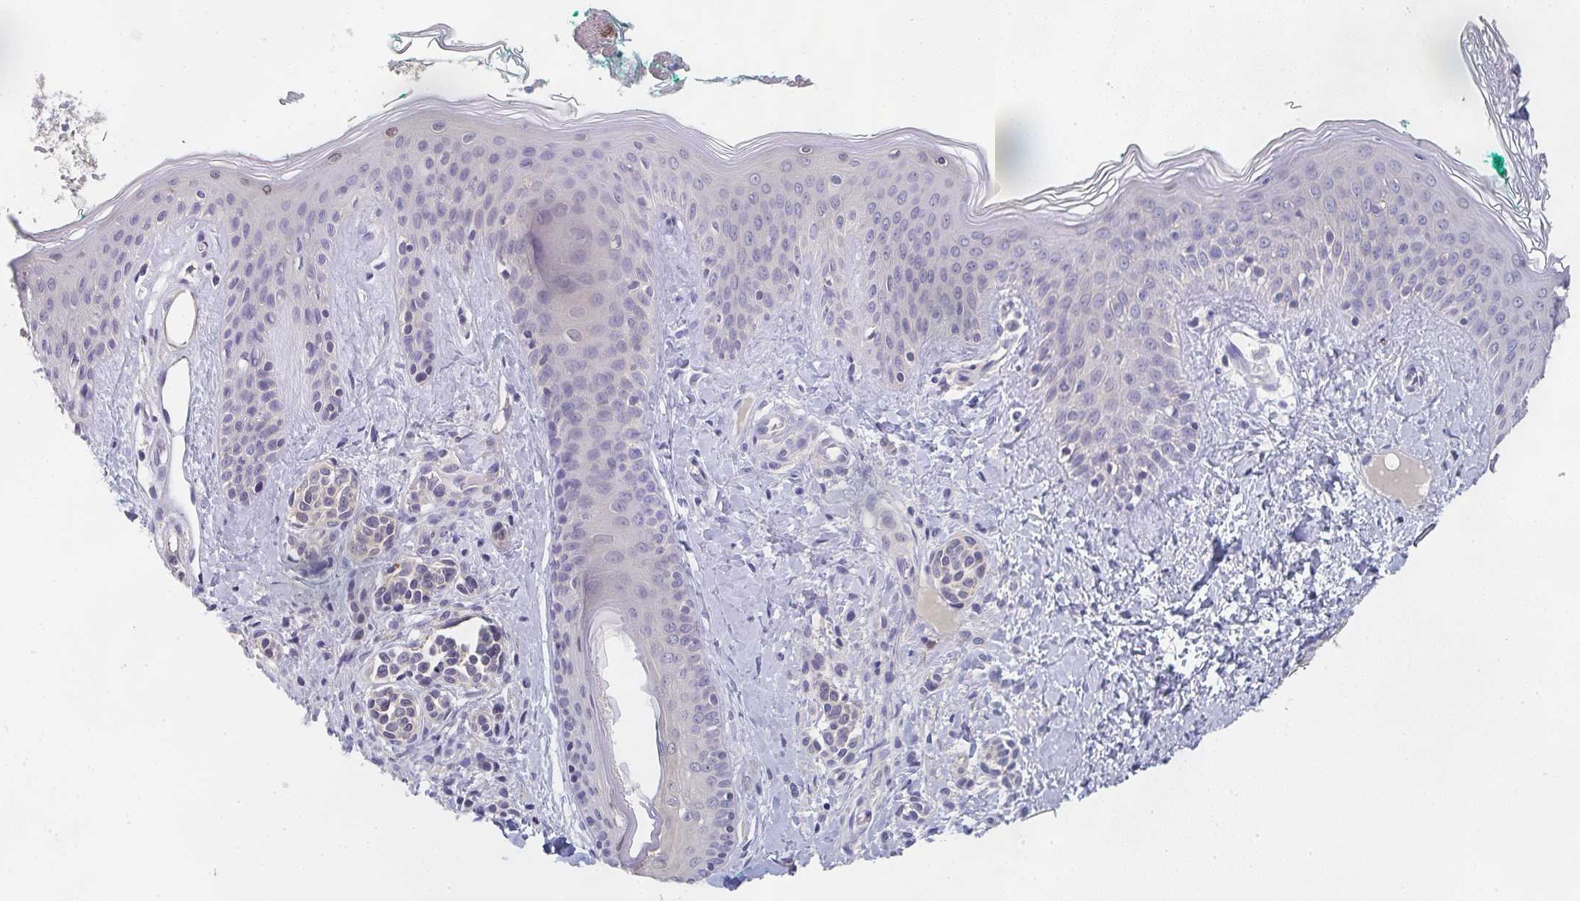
{"staining": {"intensity": "negative", "quantity": "none", "location": "none"}, "tissue": "skin", "cell_type": "Fibroblasts", "image_type": "normal", "snomed": [{"axis": "morphology", "description": "Normal tissue, NOS"}, {"axis": "topography", "description": "Skin"}], "caption": "DAB (3,3'-diaminobenzidine) immunohistochemical staining of unremarkable skin exhibits no significant staining in fibroblasts.", "gene": "CHMP5", "patient": {"sex": "male", "age": 16}}